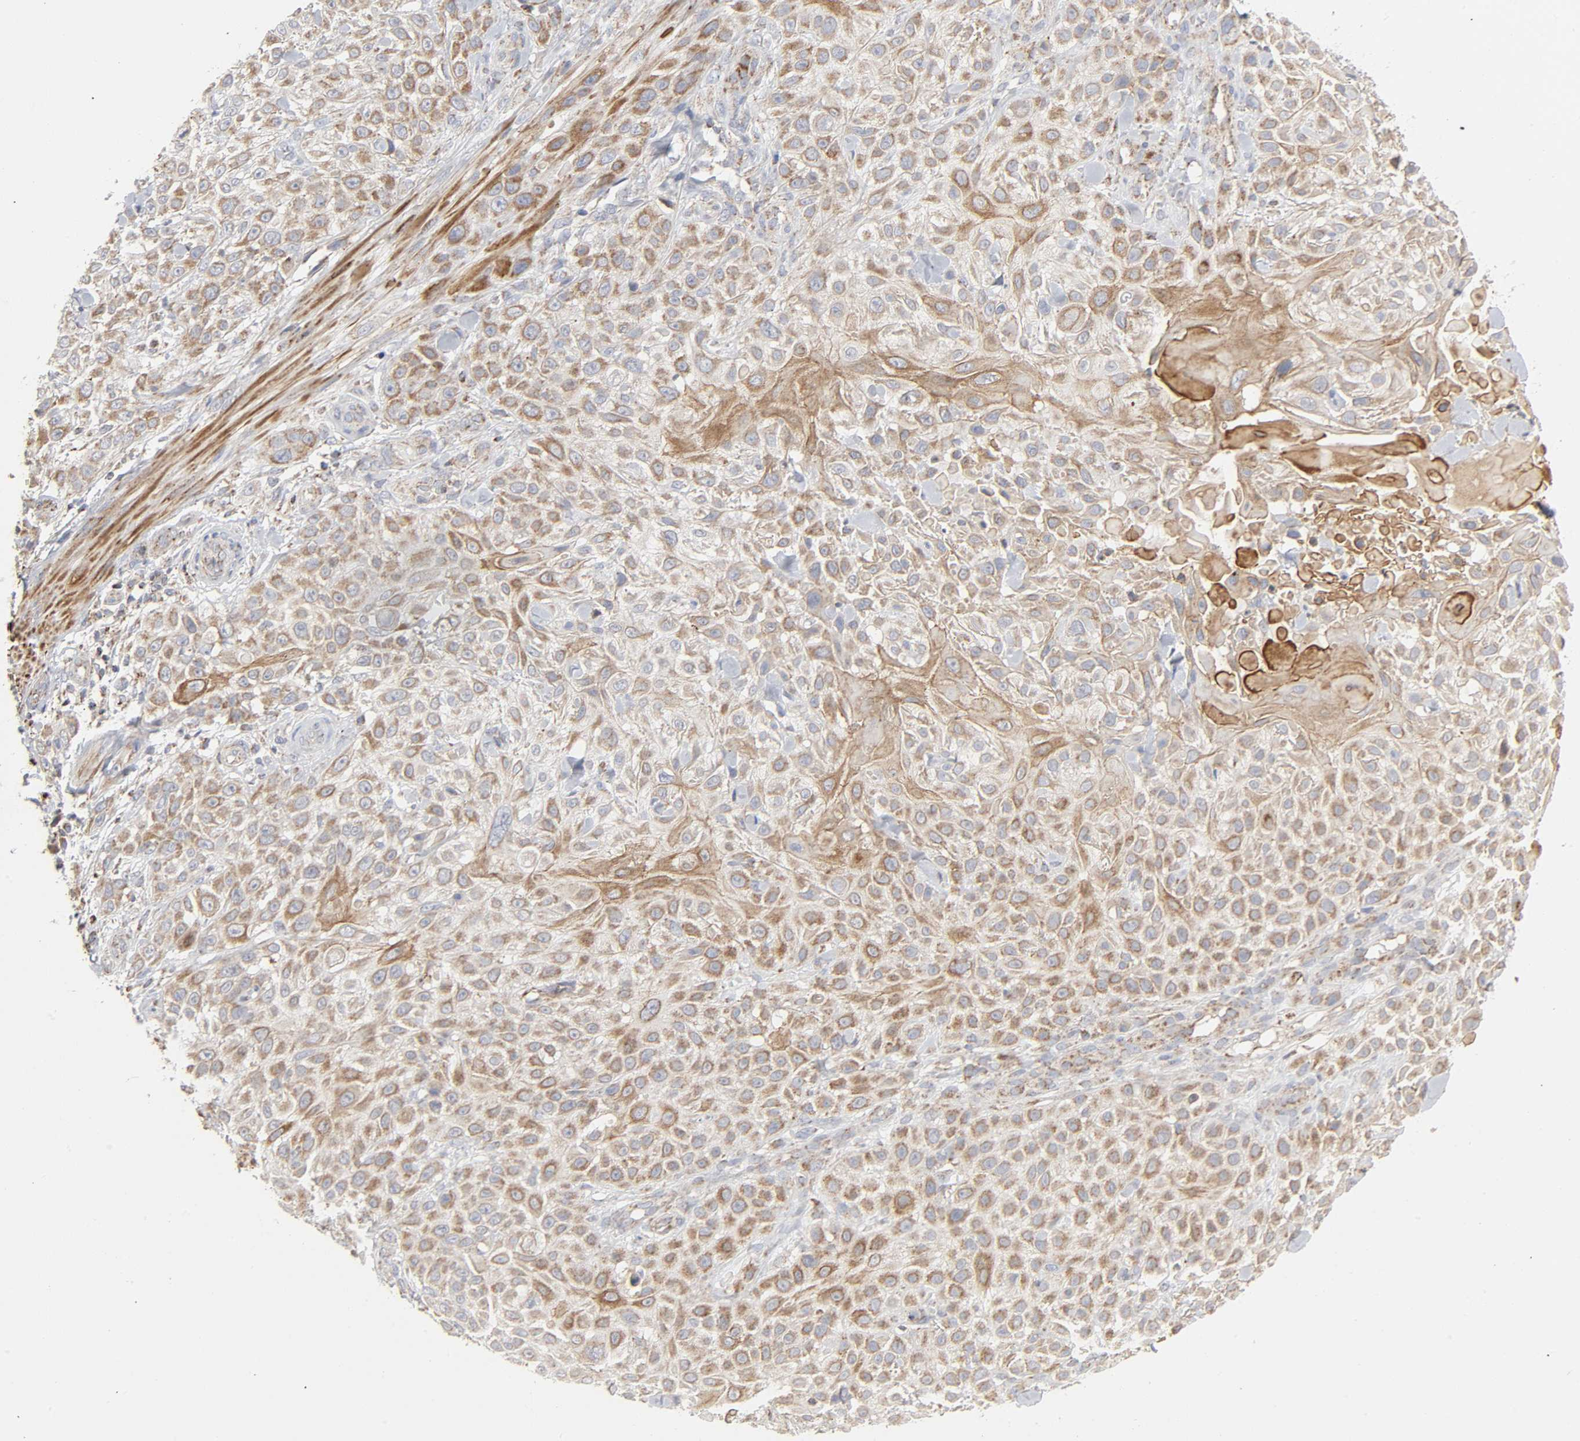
{"staining": {"intensity": "moderate", "quantity": ">75%", "location": "cytoplasmic/membranous"}, "tissue": "skin cancer", "cell_type": "Tumor cells", "image_type": "cancer", "snomed": [{"axis": "morphology", "description": "Squamous cell carcinoma, NOS"}, {"axis": "topography", "description": "Skin"}], "caption": "Moderate cytoplasmic/membranous positivity is identified in approximately >75% of tumor cells in skin squamous cell carcinoma.", "gene": "SYT16", "patient": {"sex": "female", "age": 42}}